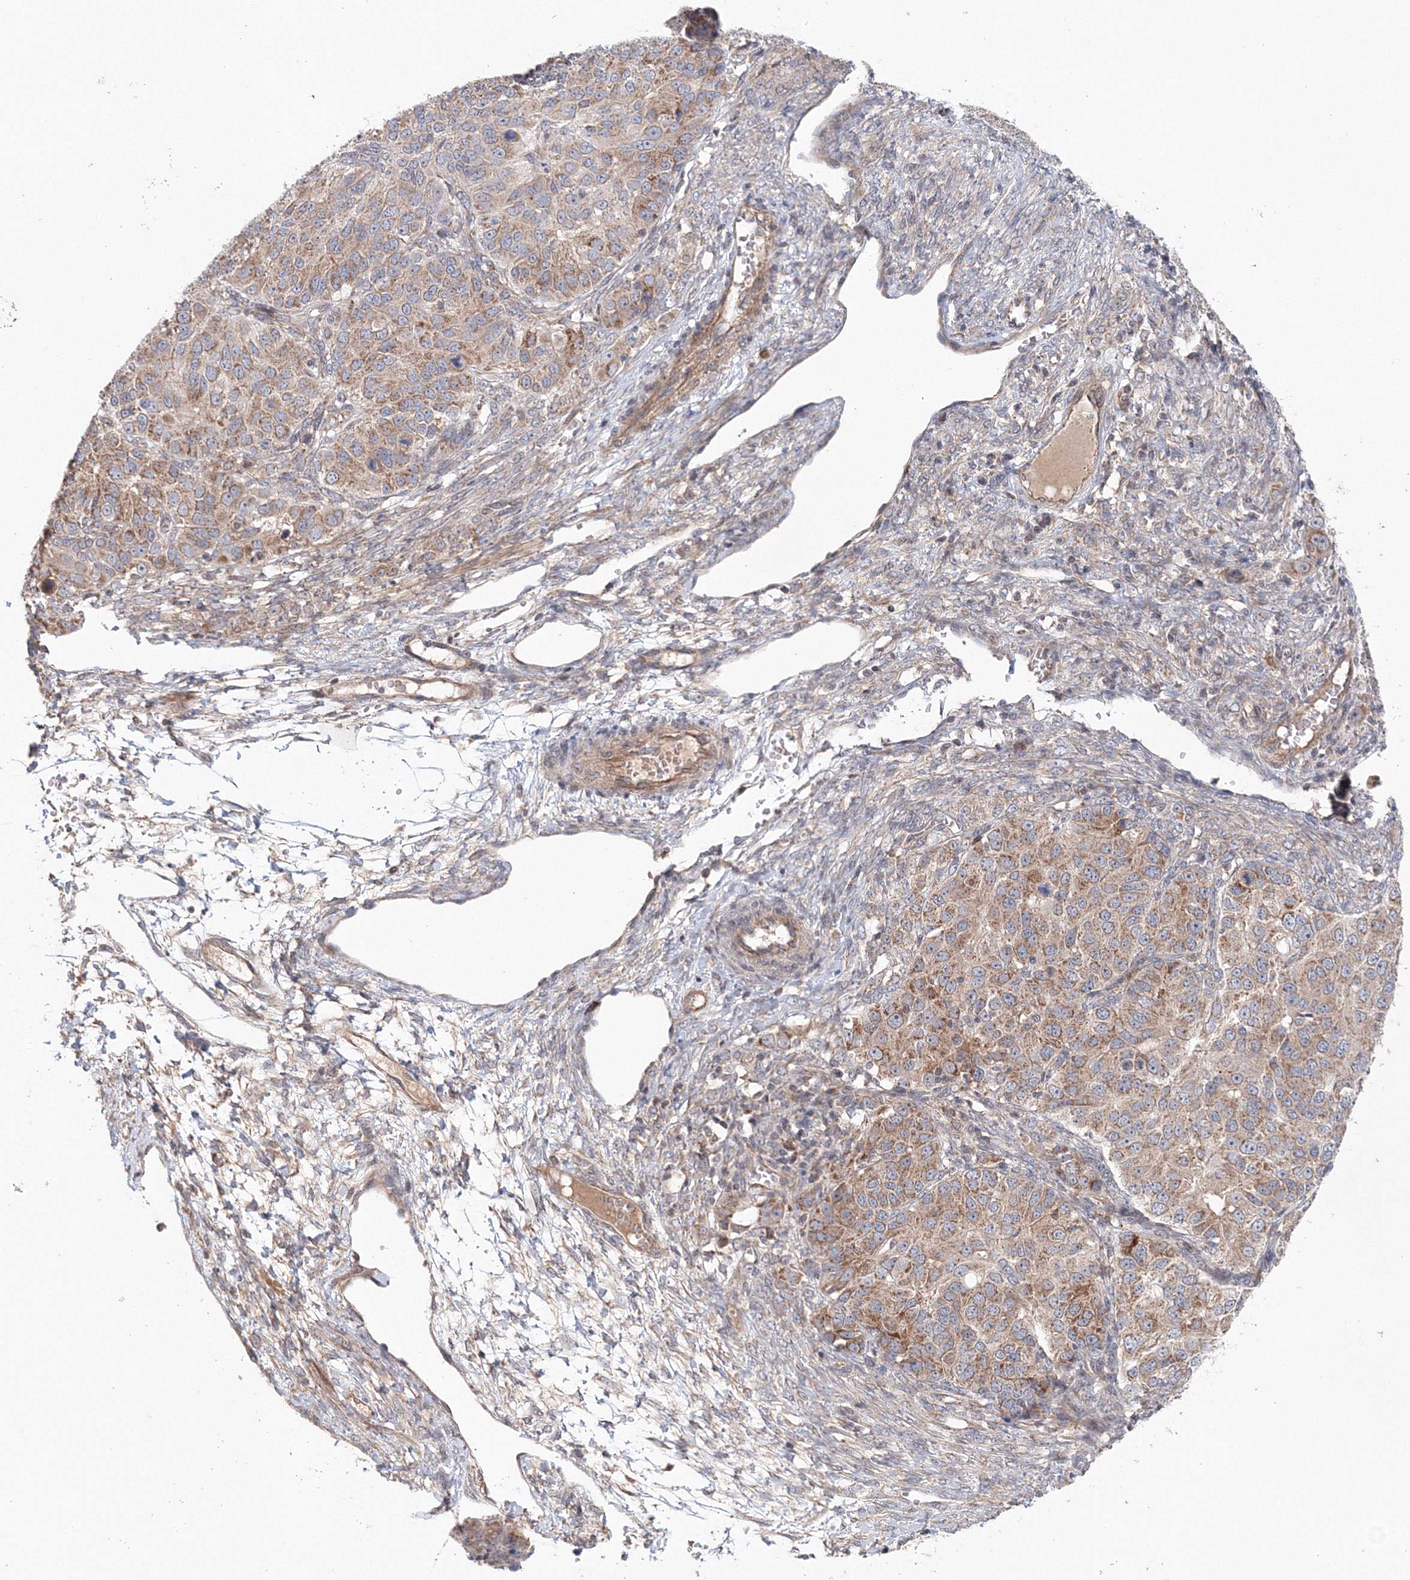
{"staining": {"intensity": "moderate", "quantity": "25%-75%", "location": "cytoplasmic/membranous"}, "tissue": "ovarian cancer", "cell_type": "Tumor cells", "image_type": "cancer", "snomed": [{"axis": "morphology", "description": "Carcinoma, endometroid"}, {"axis": "topography", "description": "Ovary"}], "caption": "Human endometroid carcinoma (ovarian) stained with a protein marker shows moderate staining in tumor cells.", "gene": "NOA1", "patient": {"sex": "female", "age": 51}}